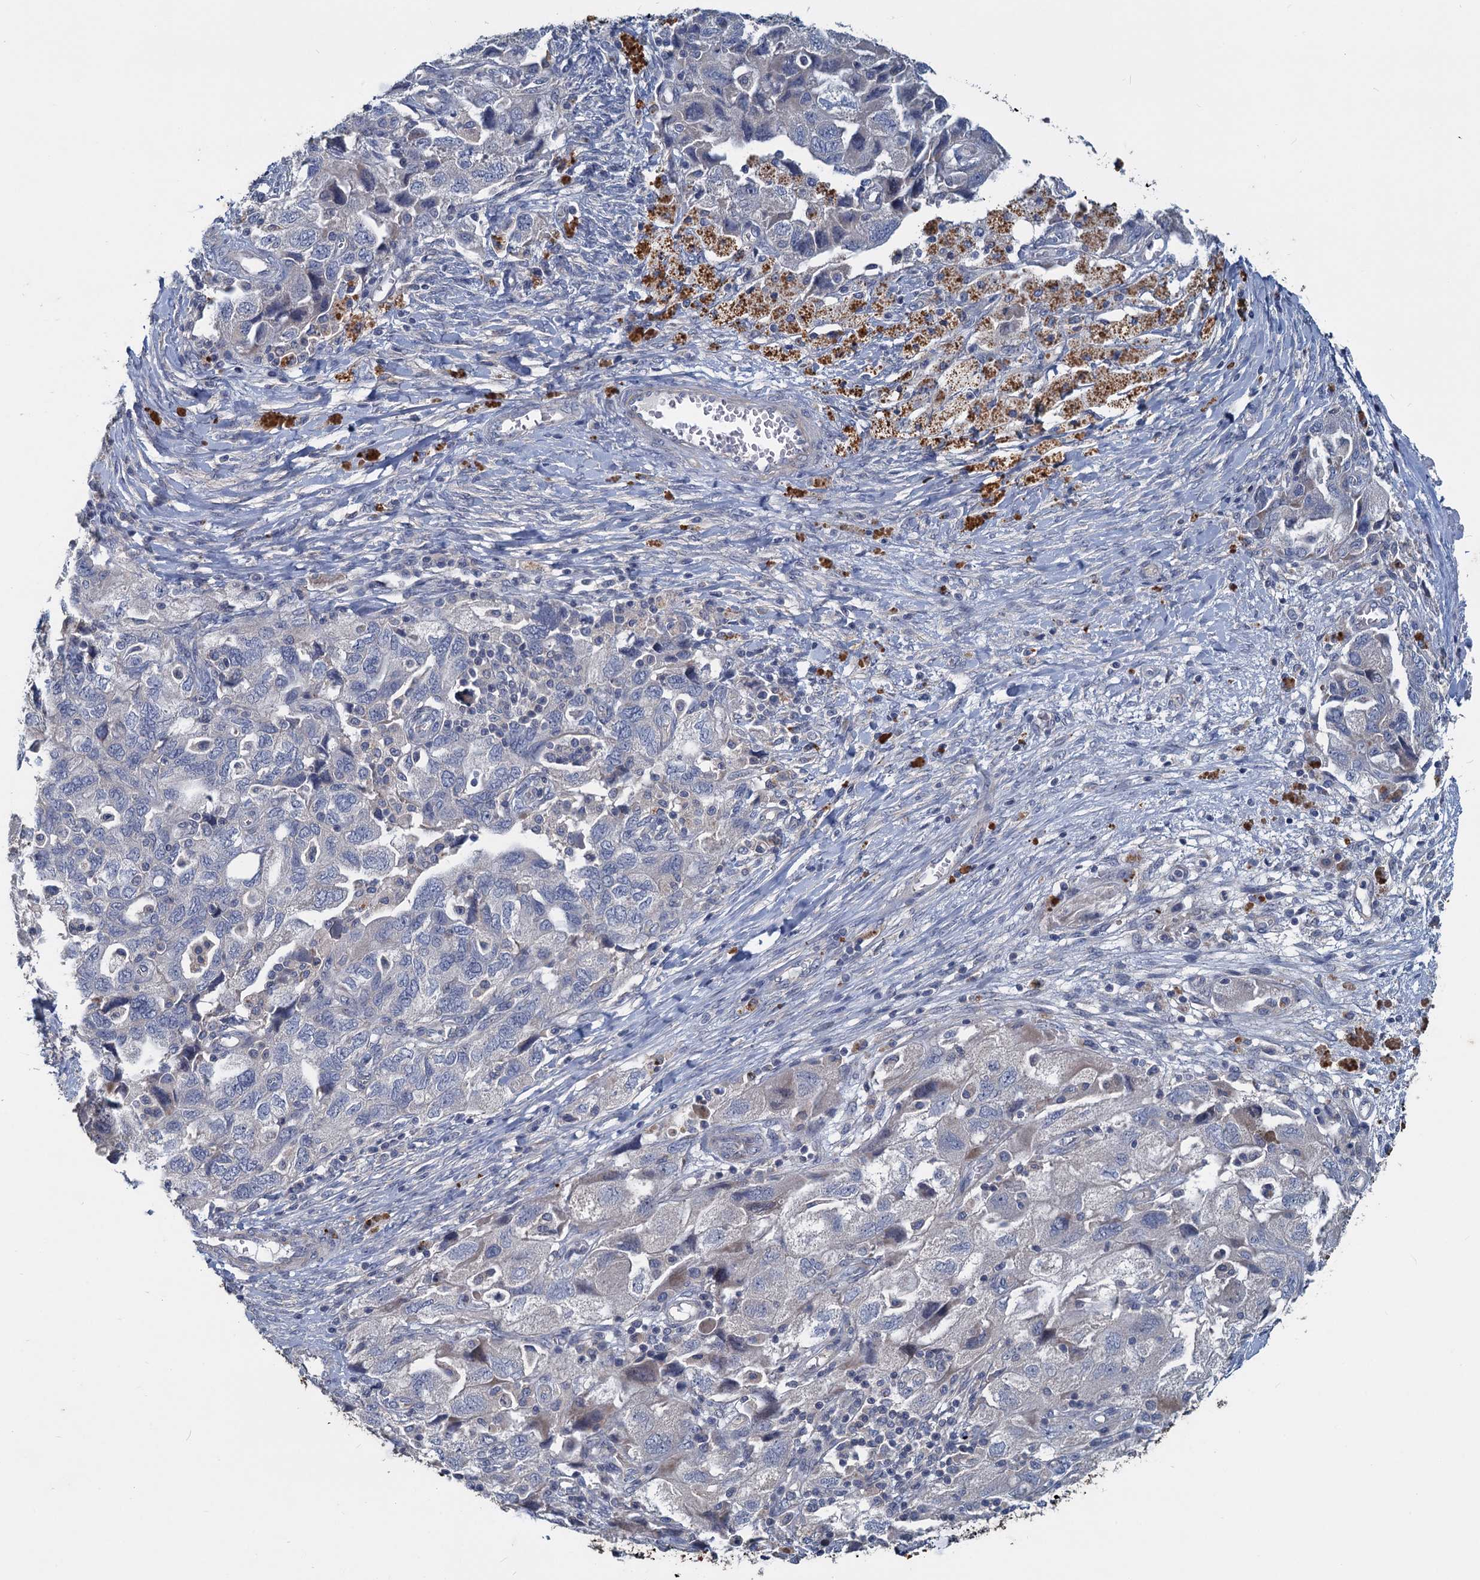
{"staining": {"intensity": "negative", "quantity": "none", "location": "none"}, "tissue": "ovarian cancer", "cell_type": "Tumor cells", "image_type": "cancer", "snomed": [{"axis": "morphology", "description": "Carcinoma, NOS"}, {"axis": "morphology", "description": "Cystadenocarcinoma, serous, NOS"}, {"axis": "topography", "description": "Ovary"}], "caption": "Immunohistochemical staining of human carcinoma (ovarian) displays no significant staining in tumor cells.", "gene": "SLC2A7", "patient": {"sex": "female", "age": 69}}